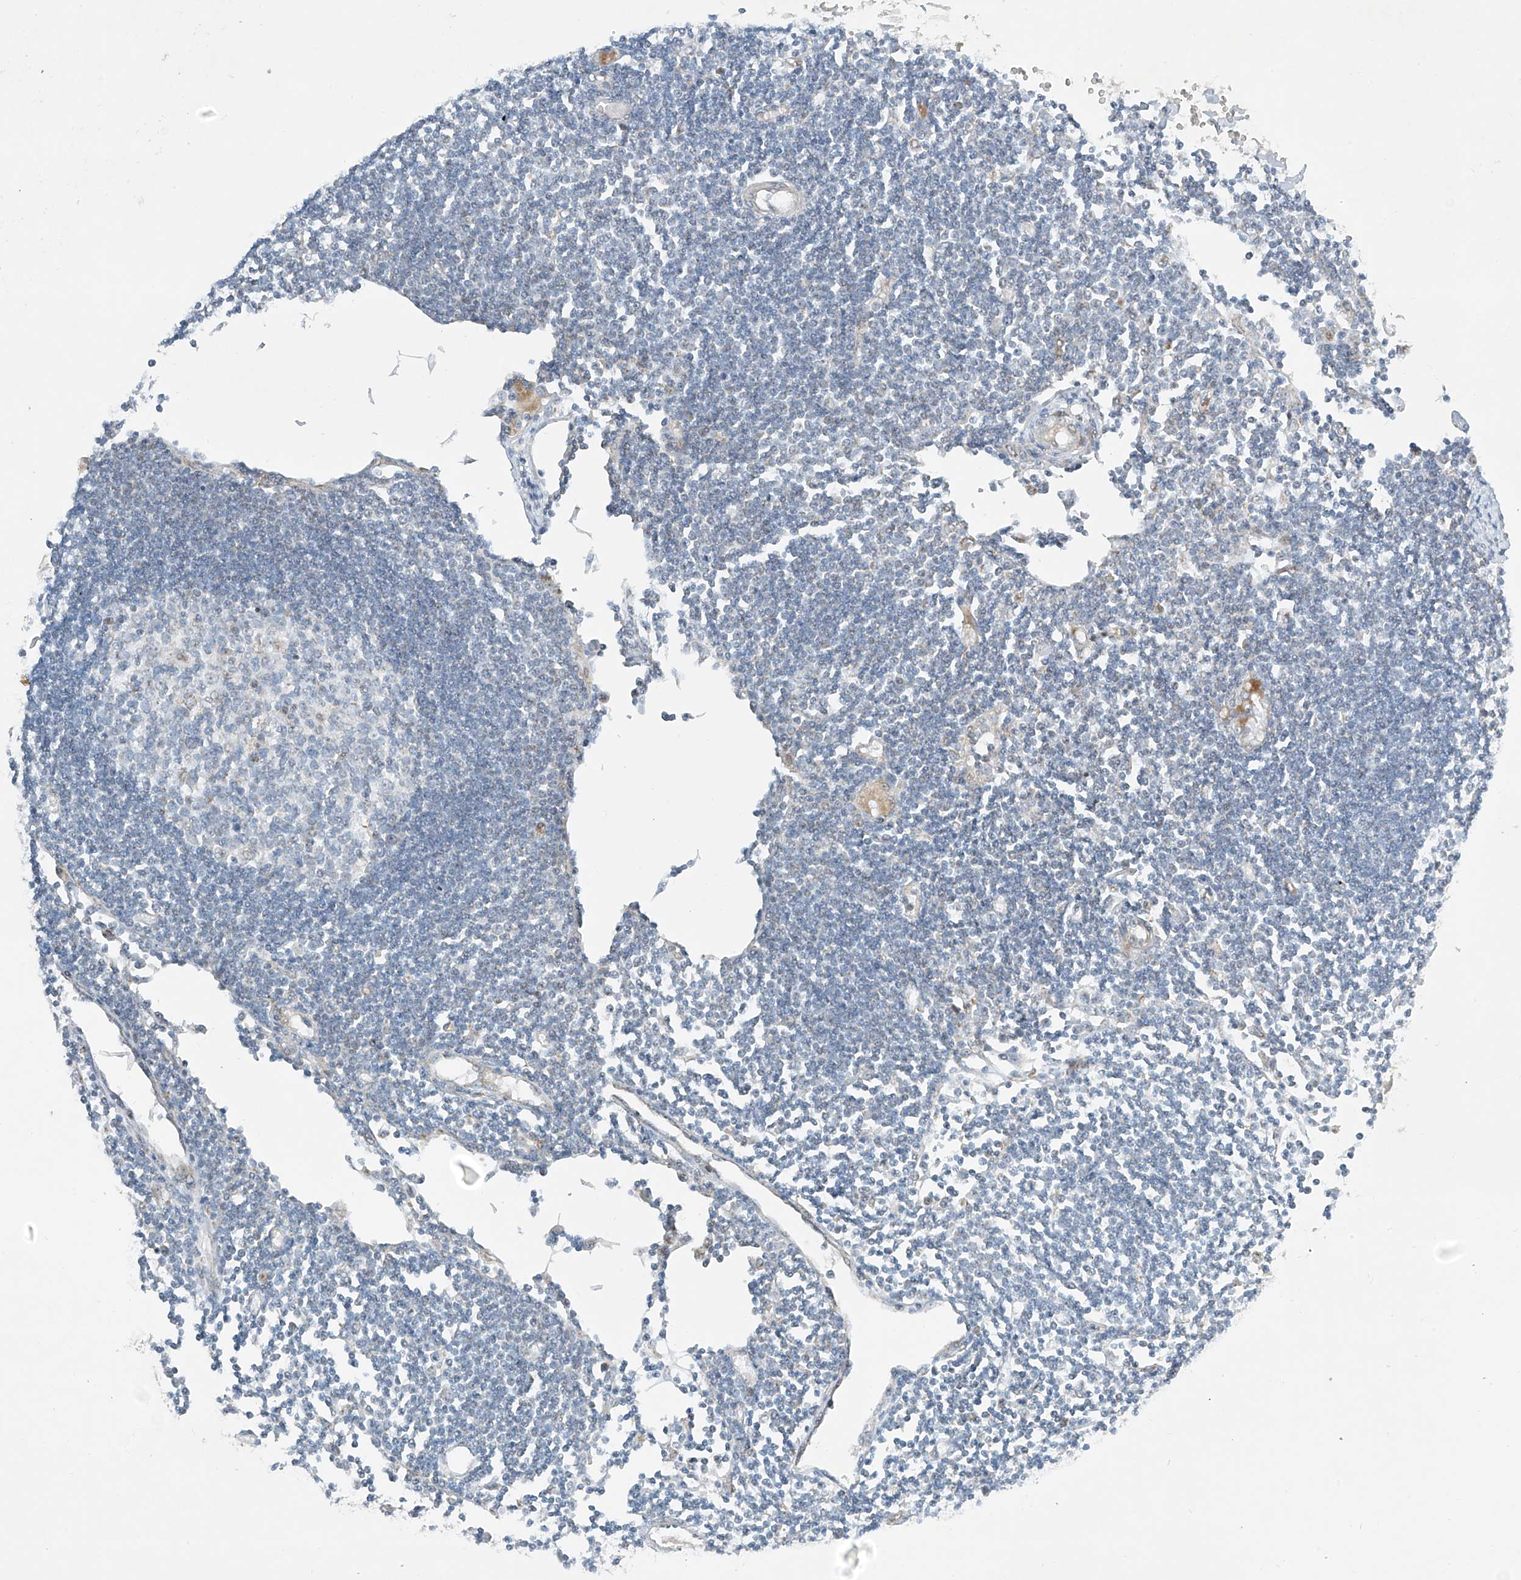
{"staining": {"intensity": "weak", "quantity": "<25%", "location": "cytoplasmic/membranous"}, "tissue": "lymph node", "cell_type": "Germinal center cells", "image_type": "normal", "snomed": [{"axis": "morphology", "description": "Normal tissue, NOS"}, {"axis": "topography", "description": "Lymph node"}], "caption": "DAB immunohistochemical staining of normal human lymph node shows no significant staining in germinal center cells. (DAB IHC visualized using brightfield microscopy, high magnification).", "gene": "SMDT1", "patient": {"sex": "female", "age": 11}}